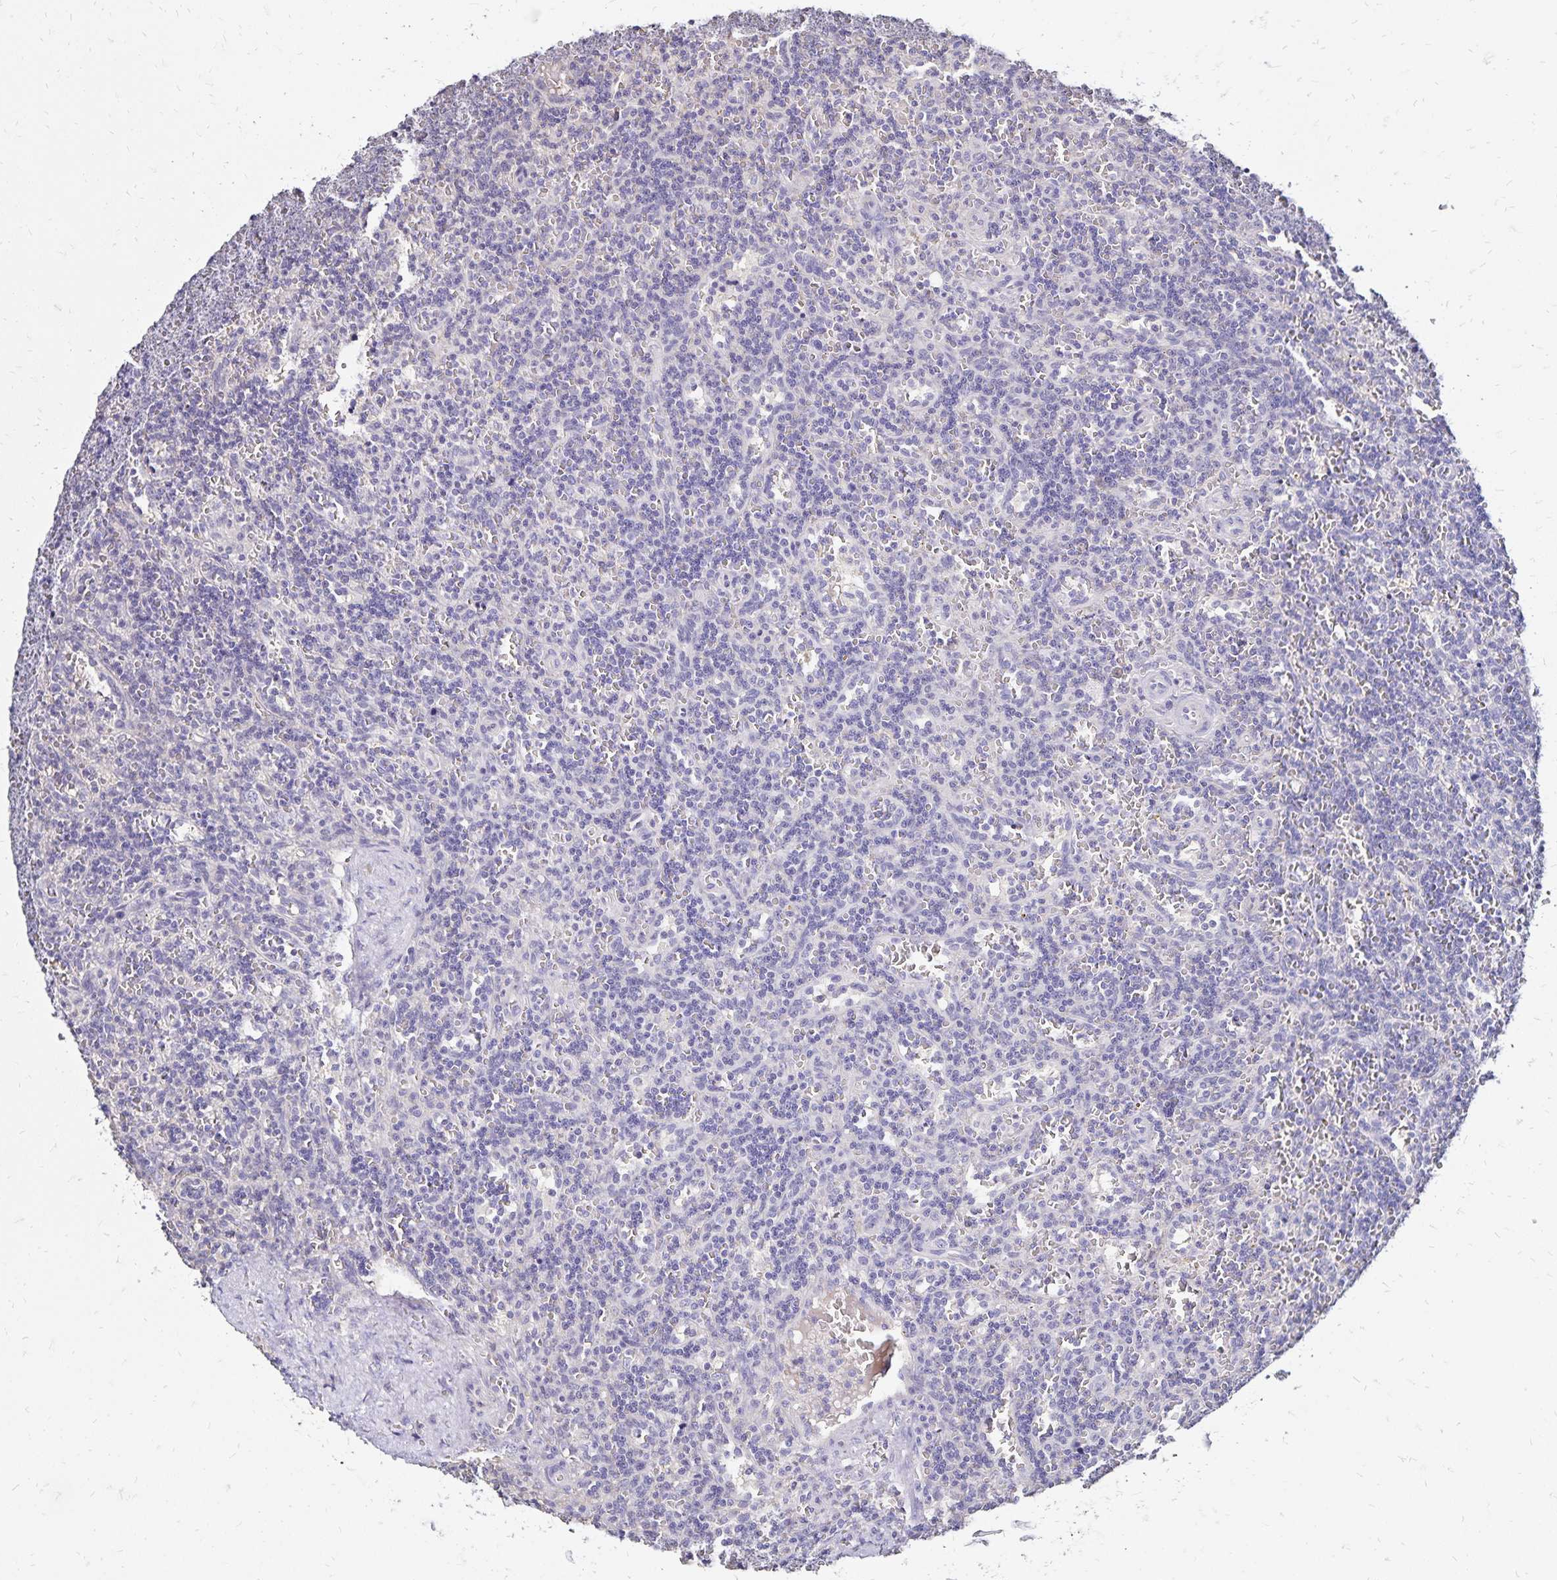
{"staining": {"intensity": "negative", "quantity": "none", "location": "none"}, "tissue": "lymphoma", "cell_type": "Tumor cells", "image_type": "cancer", "snomed": [{"axis": "morphology", "description": "Malignant lymphoma, non-Hodgkin's type, Low grade"}, {"axis": "topography", "description": "Spleen"}], "caption": "Histopathology image shows no significant protein staining in tumor cells of lymphoma.", "gene": "SLC5A1", "patient": {"sex": "male", "age": 73}}